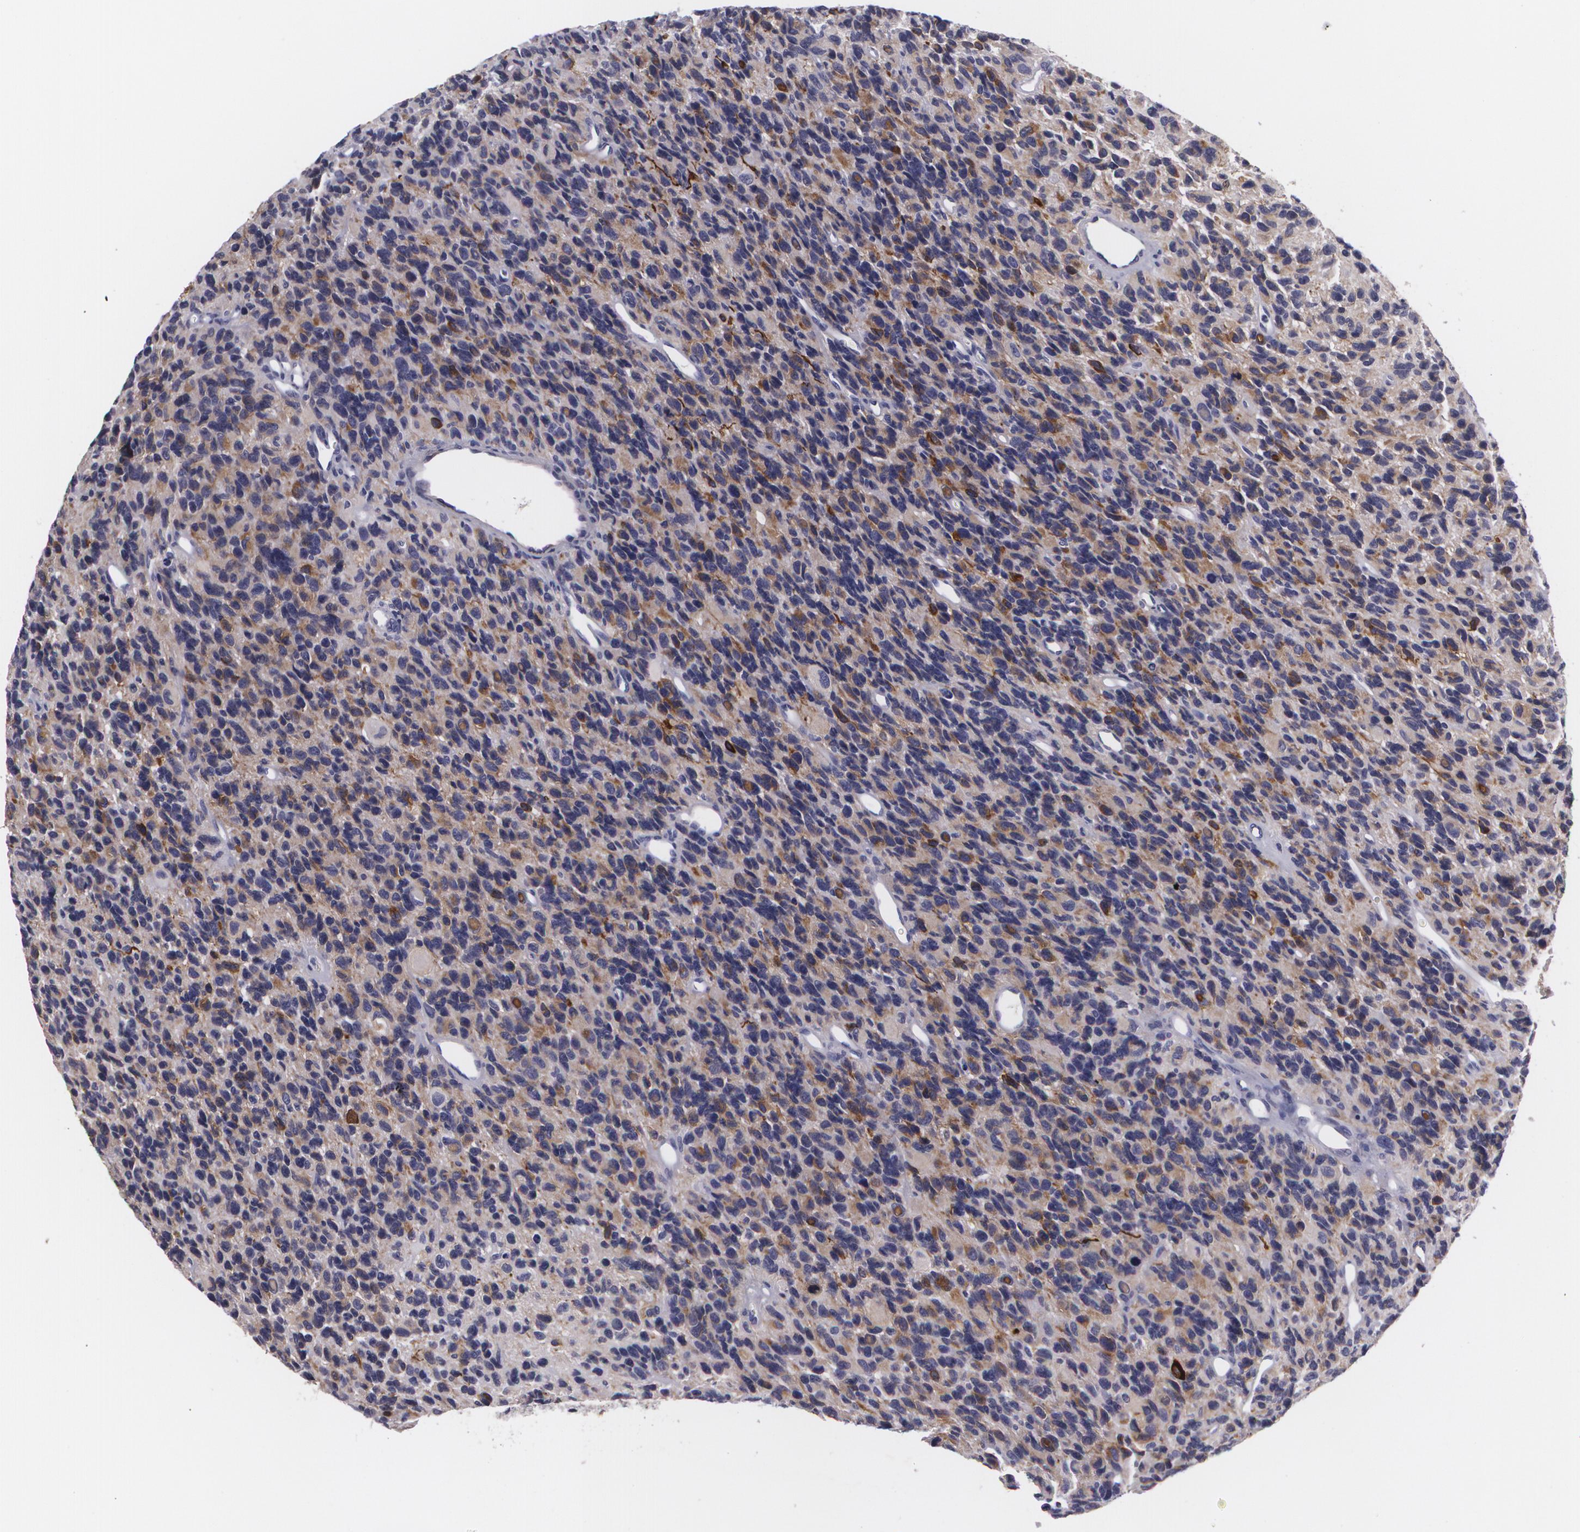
{"staining": {"intensity": "moderate", "quantity": "<25%", "location": "cytoplasmic/membranous"}, "tissue": "glioma", "cell_type": "Tumor cells", "image_type": "cancer", "snomed": [{"axis": "morphology", "description": "Glioma, malignant, High grade"}, {"axis": "topography", "description": "Brain"}], "caption": "Tumor cells display low levels of moderate cytoplasmic/membranous expression in about <25% of cells in malignant glioma (high-grade).", "gene": "MAP2", "patient": {"sex": "male", "age": 77}}